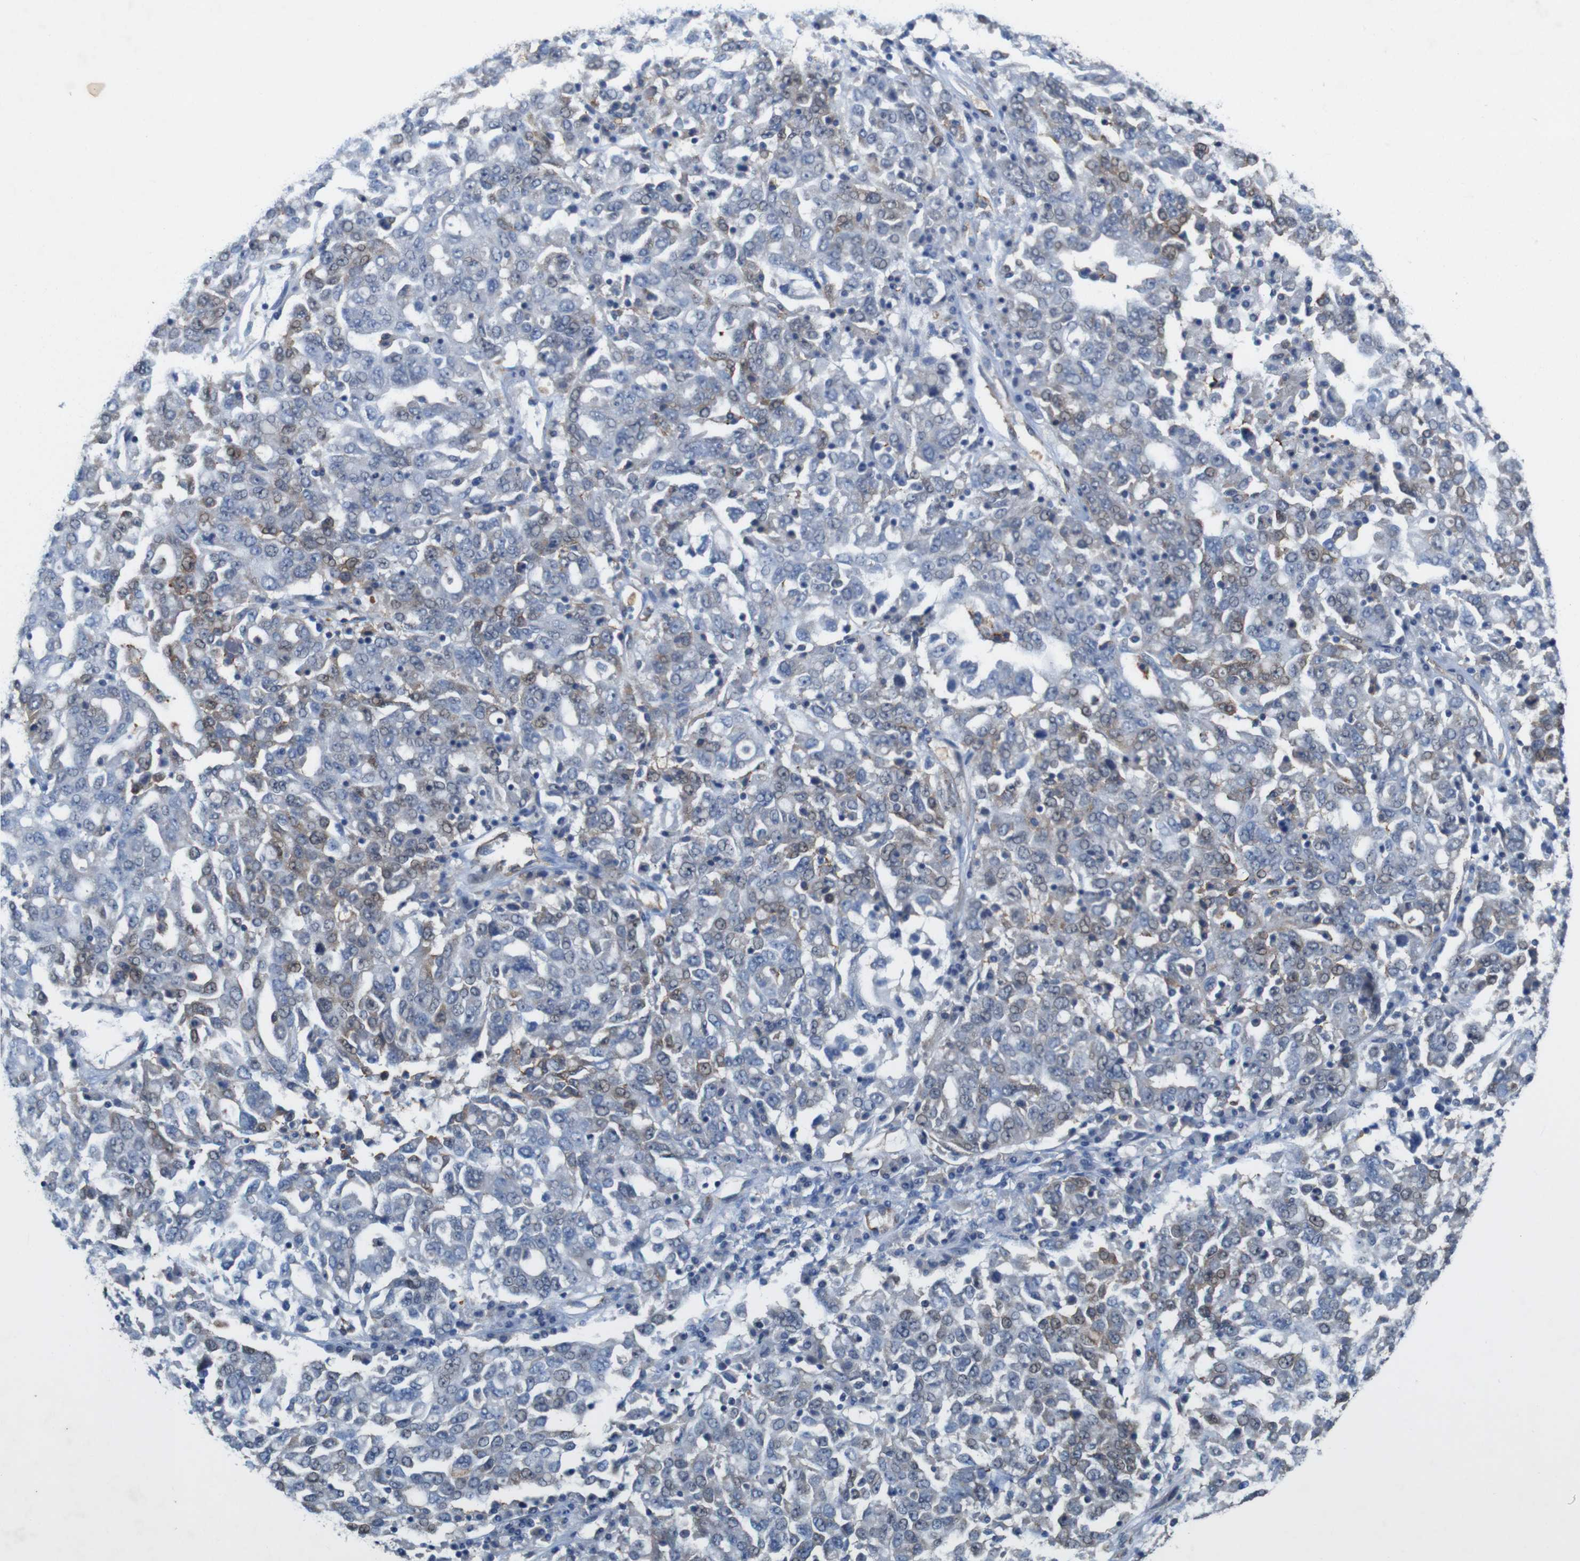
{"staining": {"intensity": "moderate", "quantity": ">75%", "location": "cytoplasmic/membranous"}, "tissue": "ovarian cancer", "cell_type": "Tumor cells", "image_type": "cancer", "snomed": [{"axis": "morphology", "description": "Carcinoma, endometroid"}, {"axis": "topography", "description": "Ovary"}], "caption": "Immunohistochemistry of human ovarian cancer (endometroid carcinoma) reveals medium levels of moderate cytoplasmic/membranous expression in approximately >75% of tumor cells.", "gene": "PTGER4", "patient": {"sex": "female", "age": 62}}